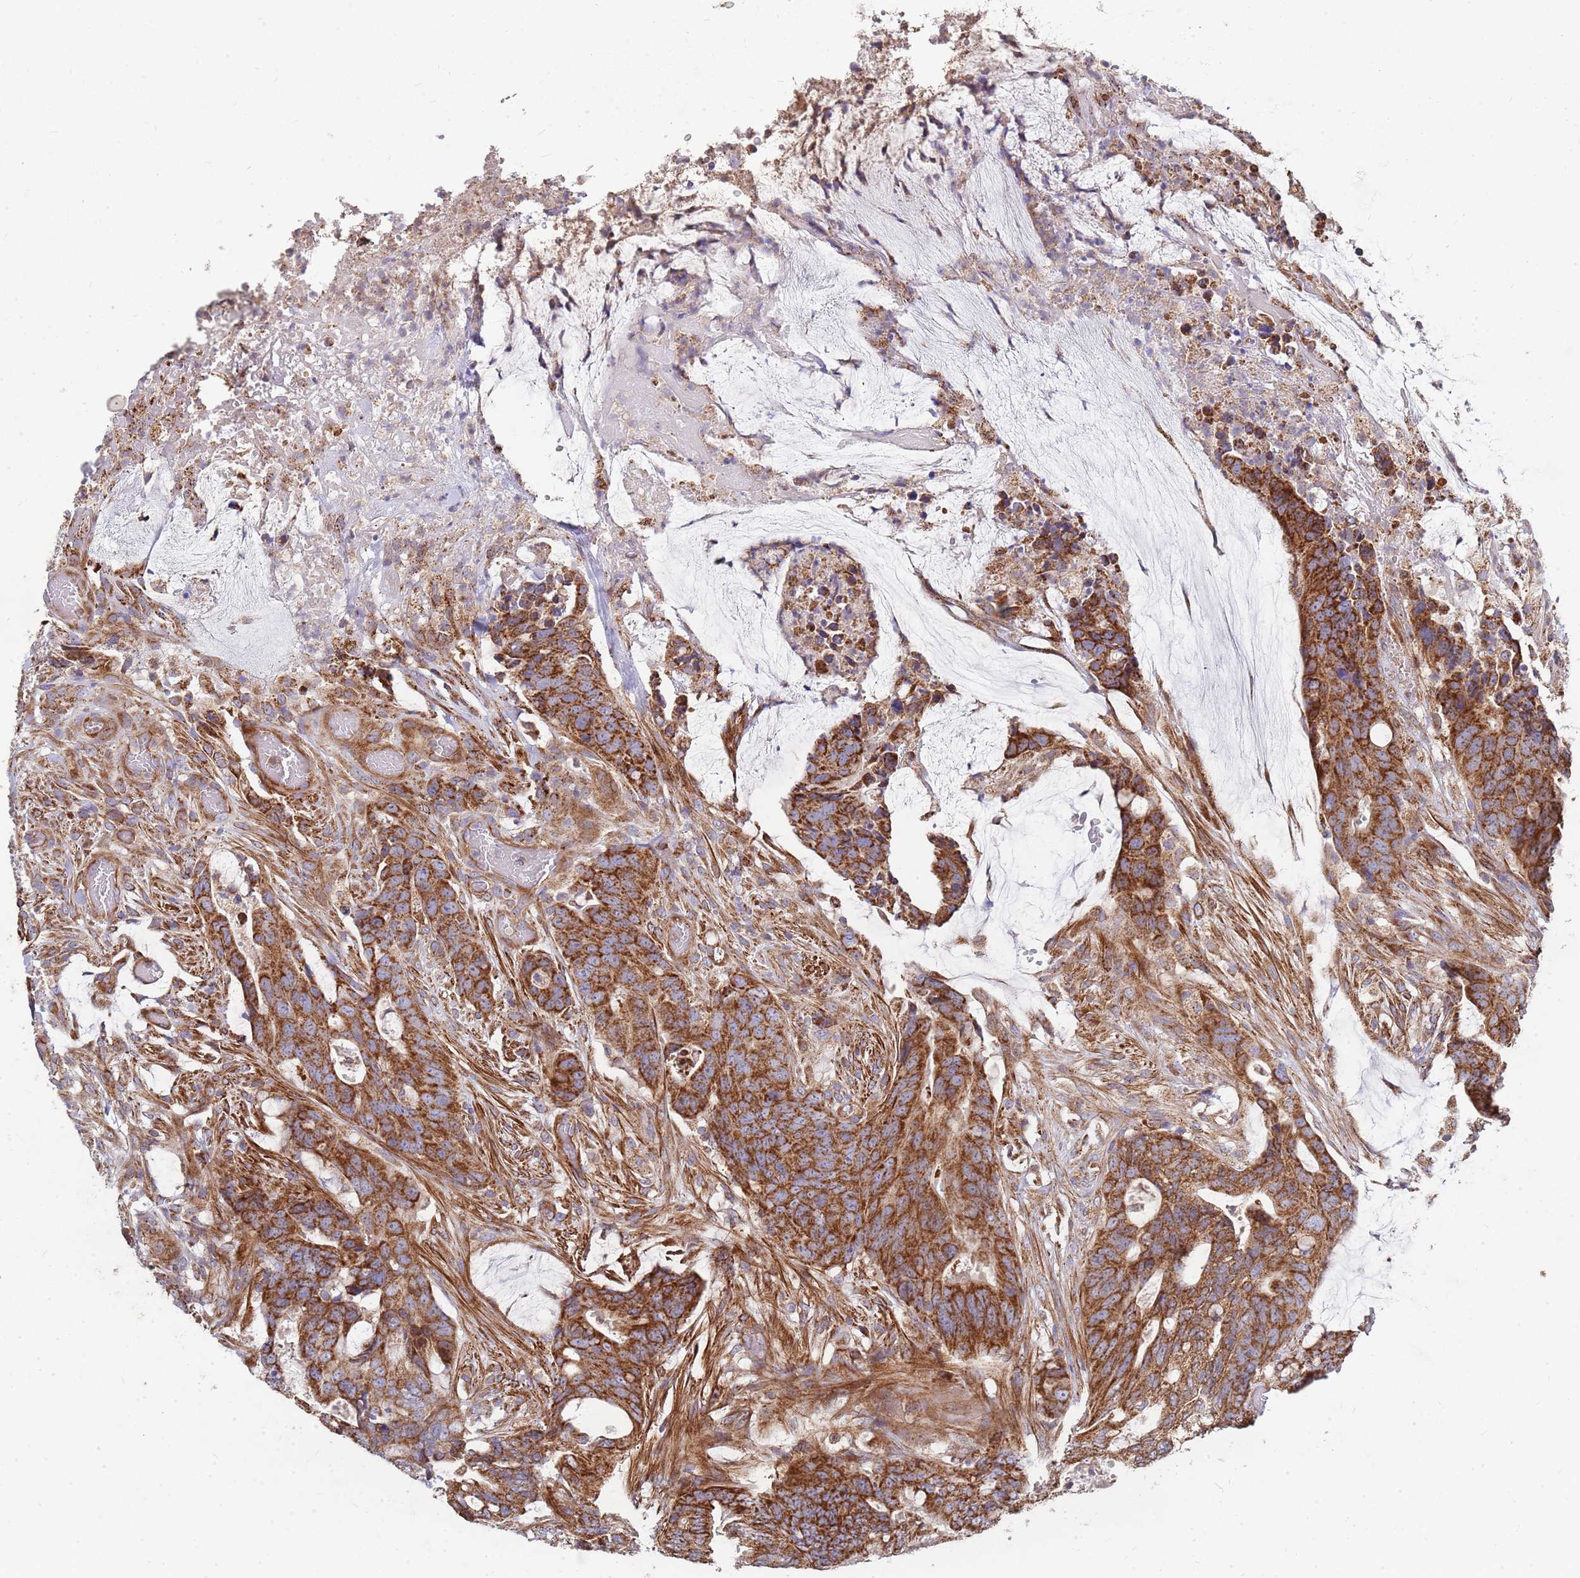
{"staining": {"intensity": "strong", "quantity": ">75%", "location": "cytoplasmic/membranous"}, "tissue": "colorectal cancer", "cell_type": "Tumor cells", "image_type": "cancer", "snomed": [{"axis": "morphology", "description": "Adenocarcinoma, NOS"}, {"axis": "topography", "description": "Colon"}], "caption": "Immunohistochemistry of human colorectal cancer reveals high levels of strong cytoplasmic/membranous positivity in about >75% of tumor cells.", "gene": "WDFY3", "patient": {"sex": "female", "age": 82}}